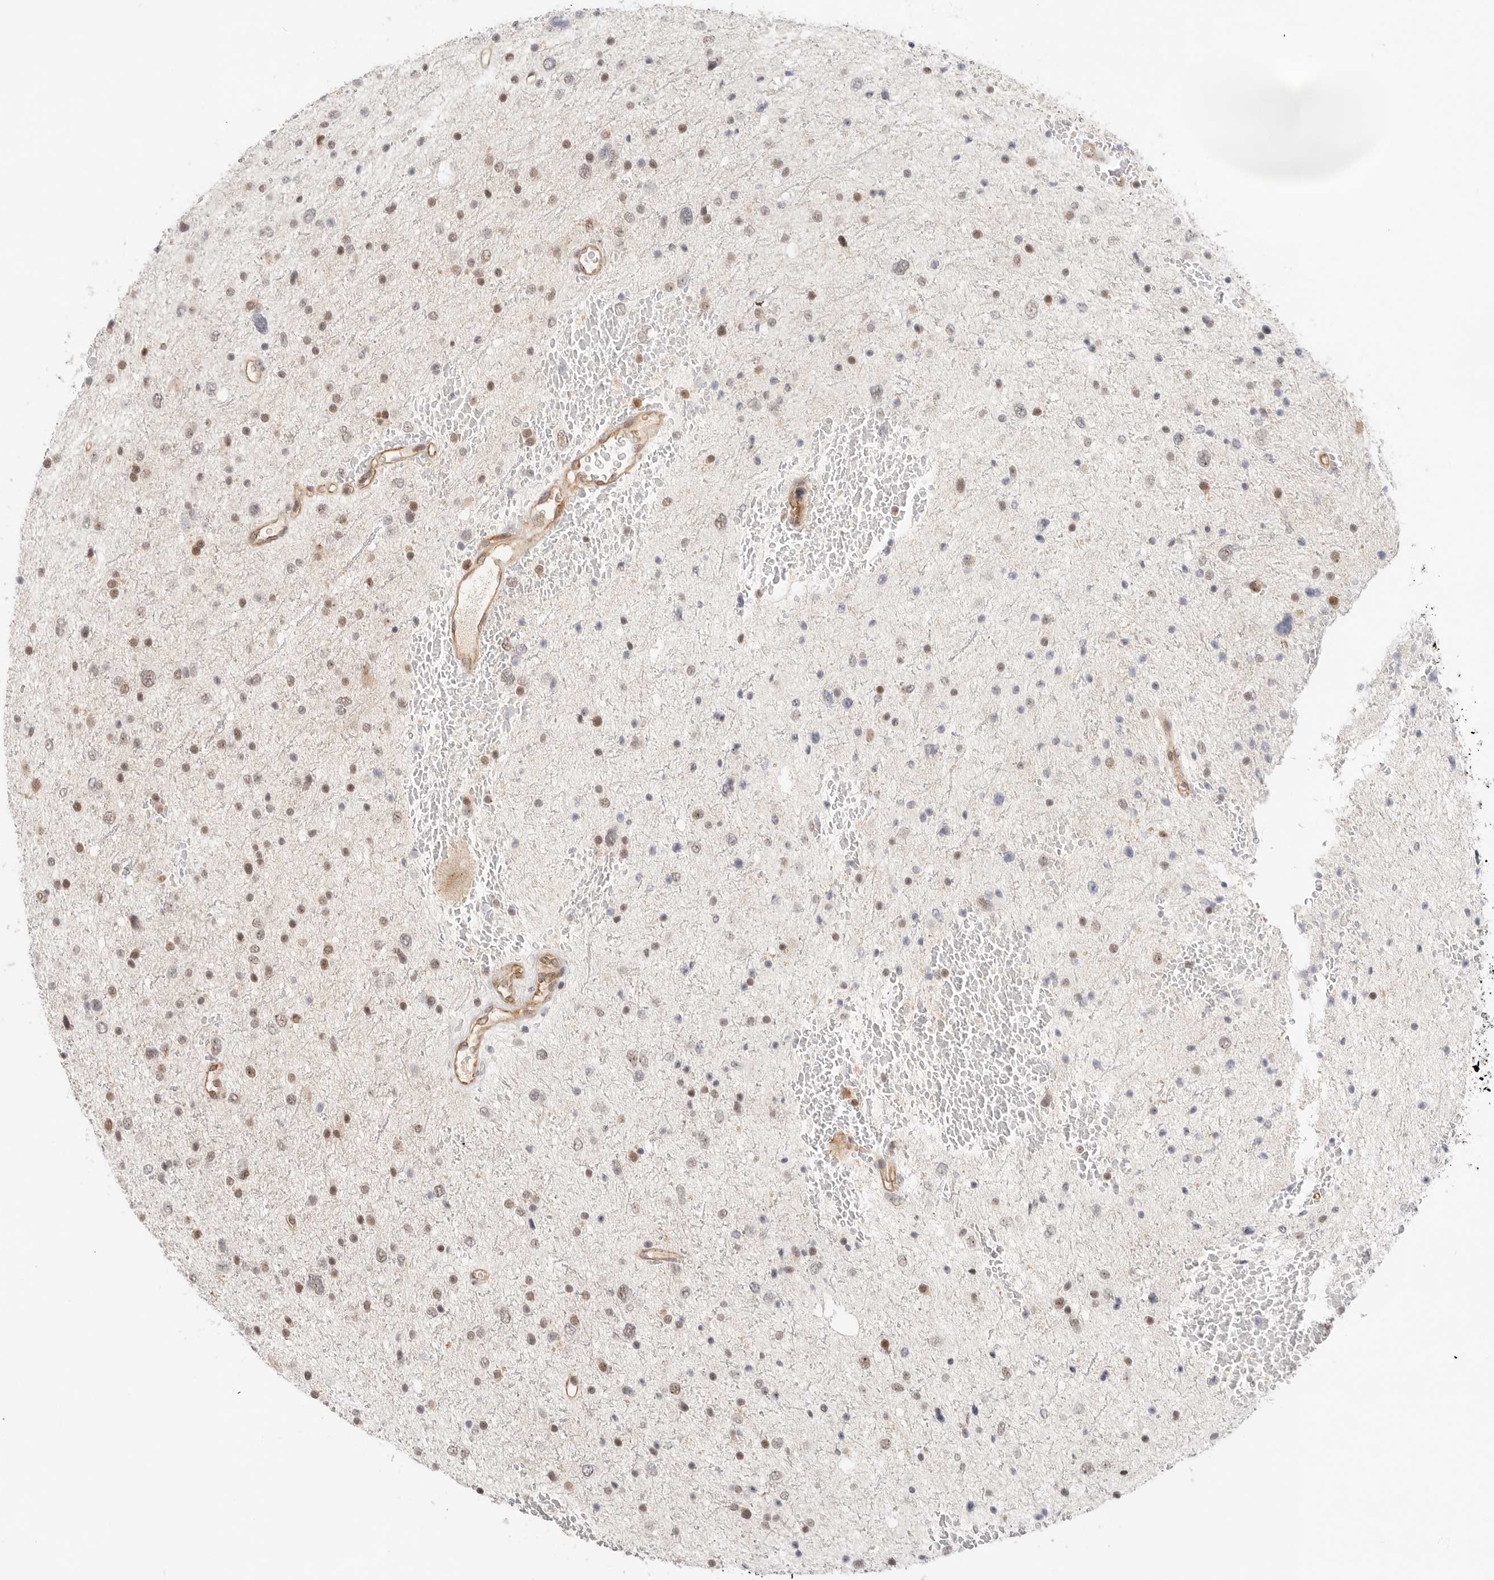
{"staining": {"intensity": "moderate", "quantity": "25%-75%", "location": "nuclear"}, "tissue": "glioma", "cell_type": "Tumor cells", "image_type": "cancer", "snomed": [{"axis": "morphology", "description": "Glioma, malignant, Low grade"}, {"axis": "topography", "description": "Brain"}], "caption": "Protein staining shows moderate nuclear positivity in about 25%-75% of tumor cells in glioma.", "gene": "HEXD", "patient": {"sex": "female", "age": 37}}